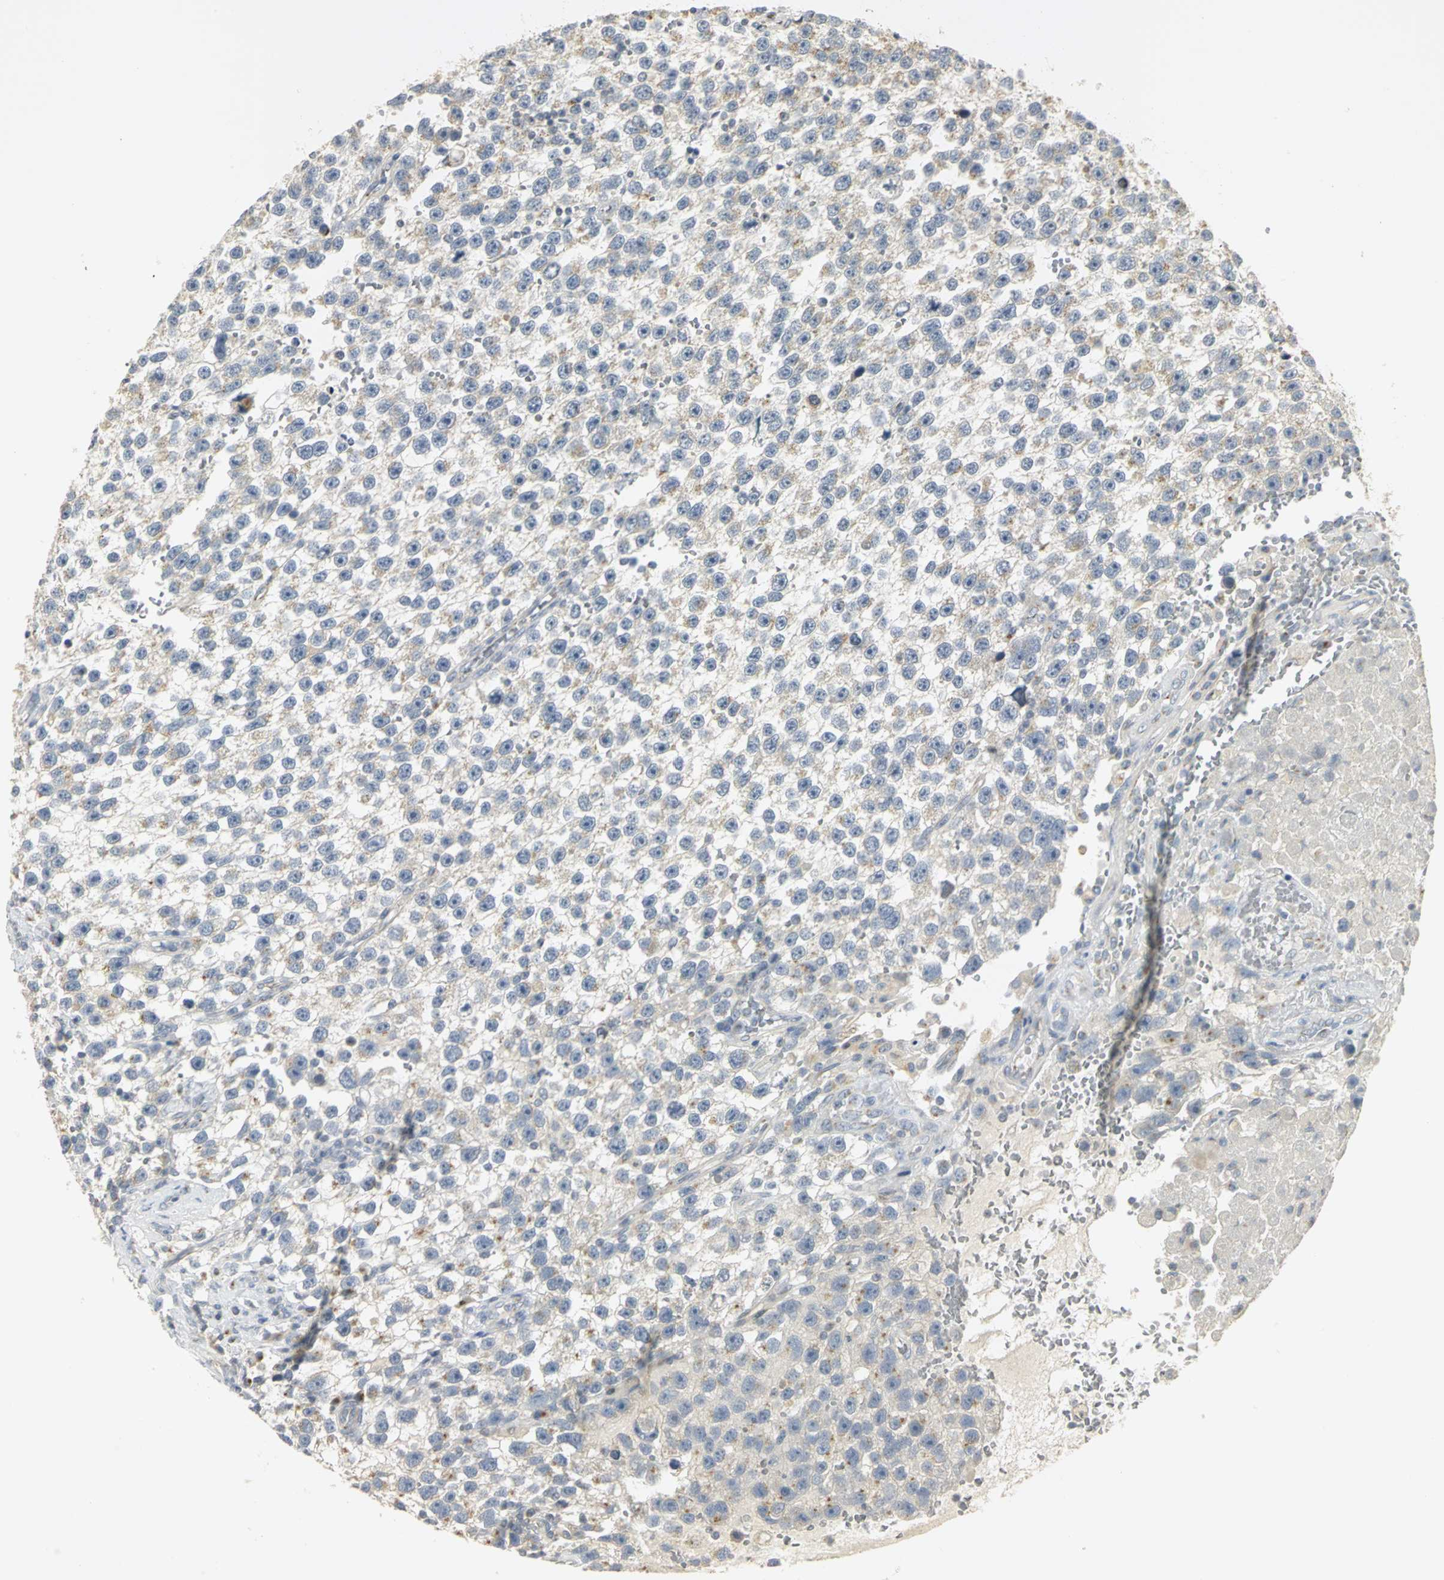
{"staining": {"intensity": "weak", "quantity": "25%-75%", "location": "cytoplasmic/membranous"}, "tissue": "testis cancer", "cell_type": "Tumor cells", "image_type": "cancer", "snomed": [{"axis": "morphology", "description": "Seminoma, NOS"}, {"axis": "topography", "description": "Testis"}], "caption": "Testis cancer (seminoma) stained with a protein marker reveals weak staining in tumor cells.", "gene": "TM9SF2", "patient": {"sex": "male", "age": 33}}